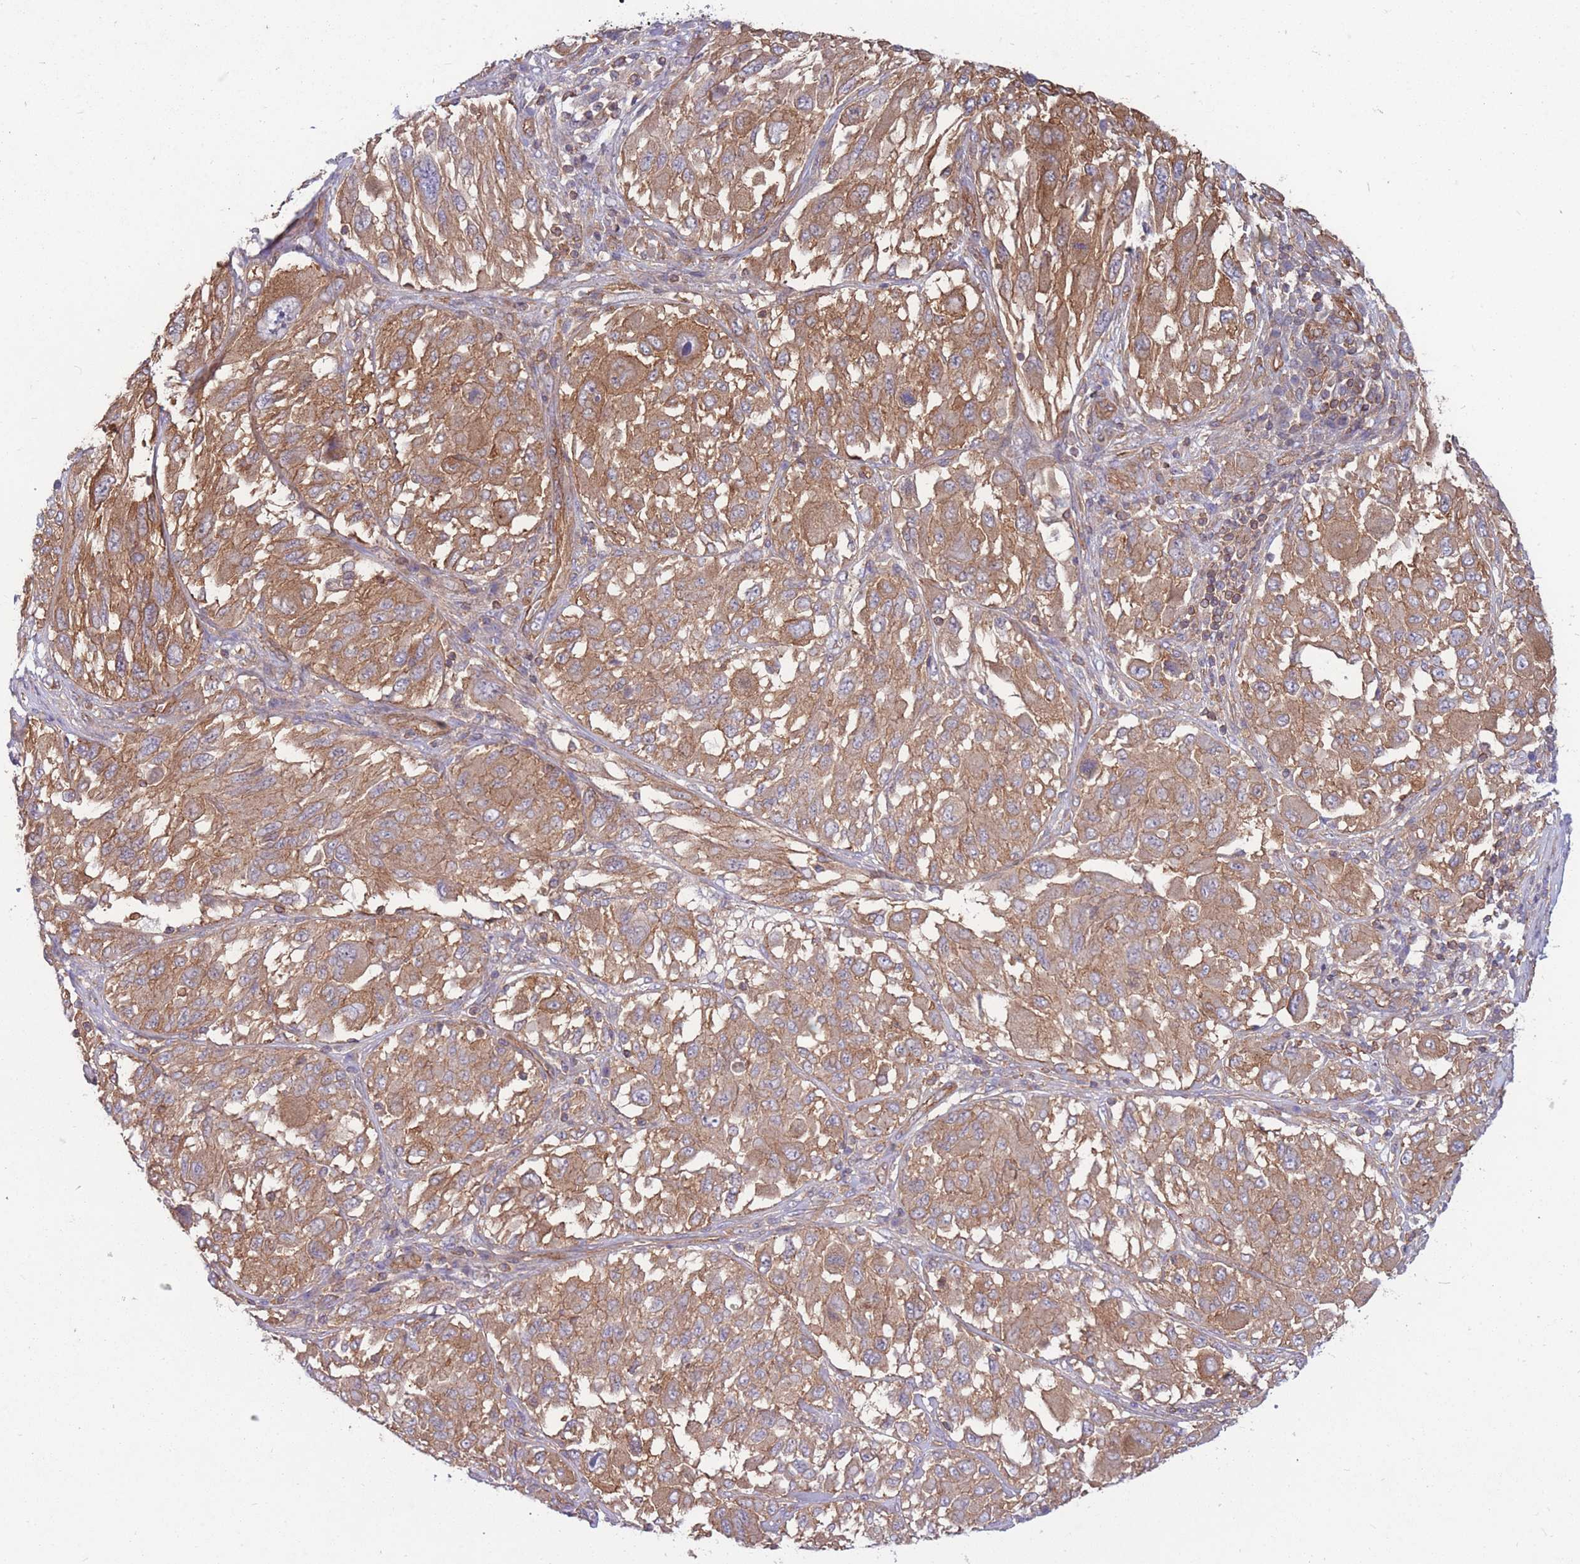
{"staining": {"intensity": "moderate", "quantity": ">75%", "location": "cytoplasmic/membranous"}, "tissue": "melanoma", "cell_type": "Tumor cells", "image_type": "cancer", "snomed": [{"axis": "morphology", "description": "Malignant melanoma, NOS"}, {"axis": "topography", "description": "Skin"}], "caption": "Melanoma stained for a protein (brown) exhibits moderate cytoplasmic/membranous positive staining in about >75% of tumor cells.", "gene": "GGA1", "patient": {"sex": "female", "age": 91}}